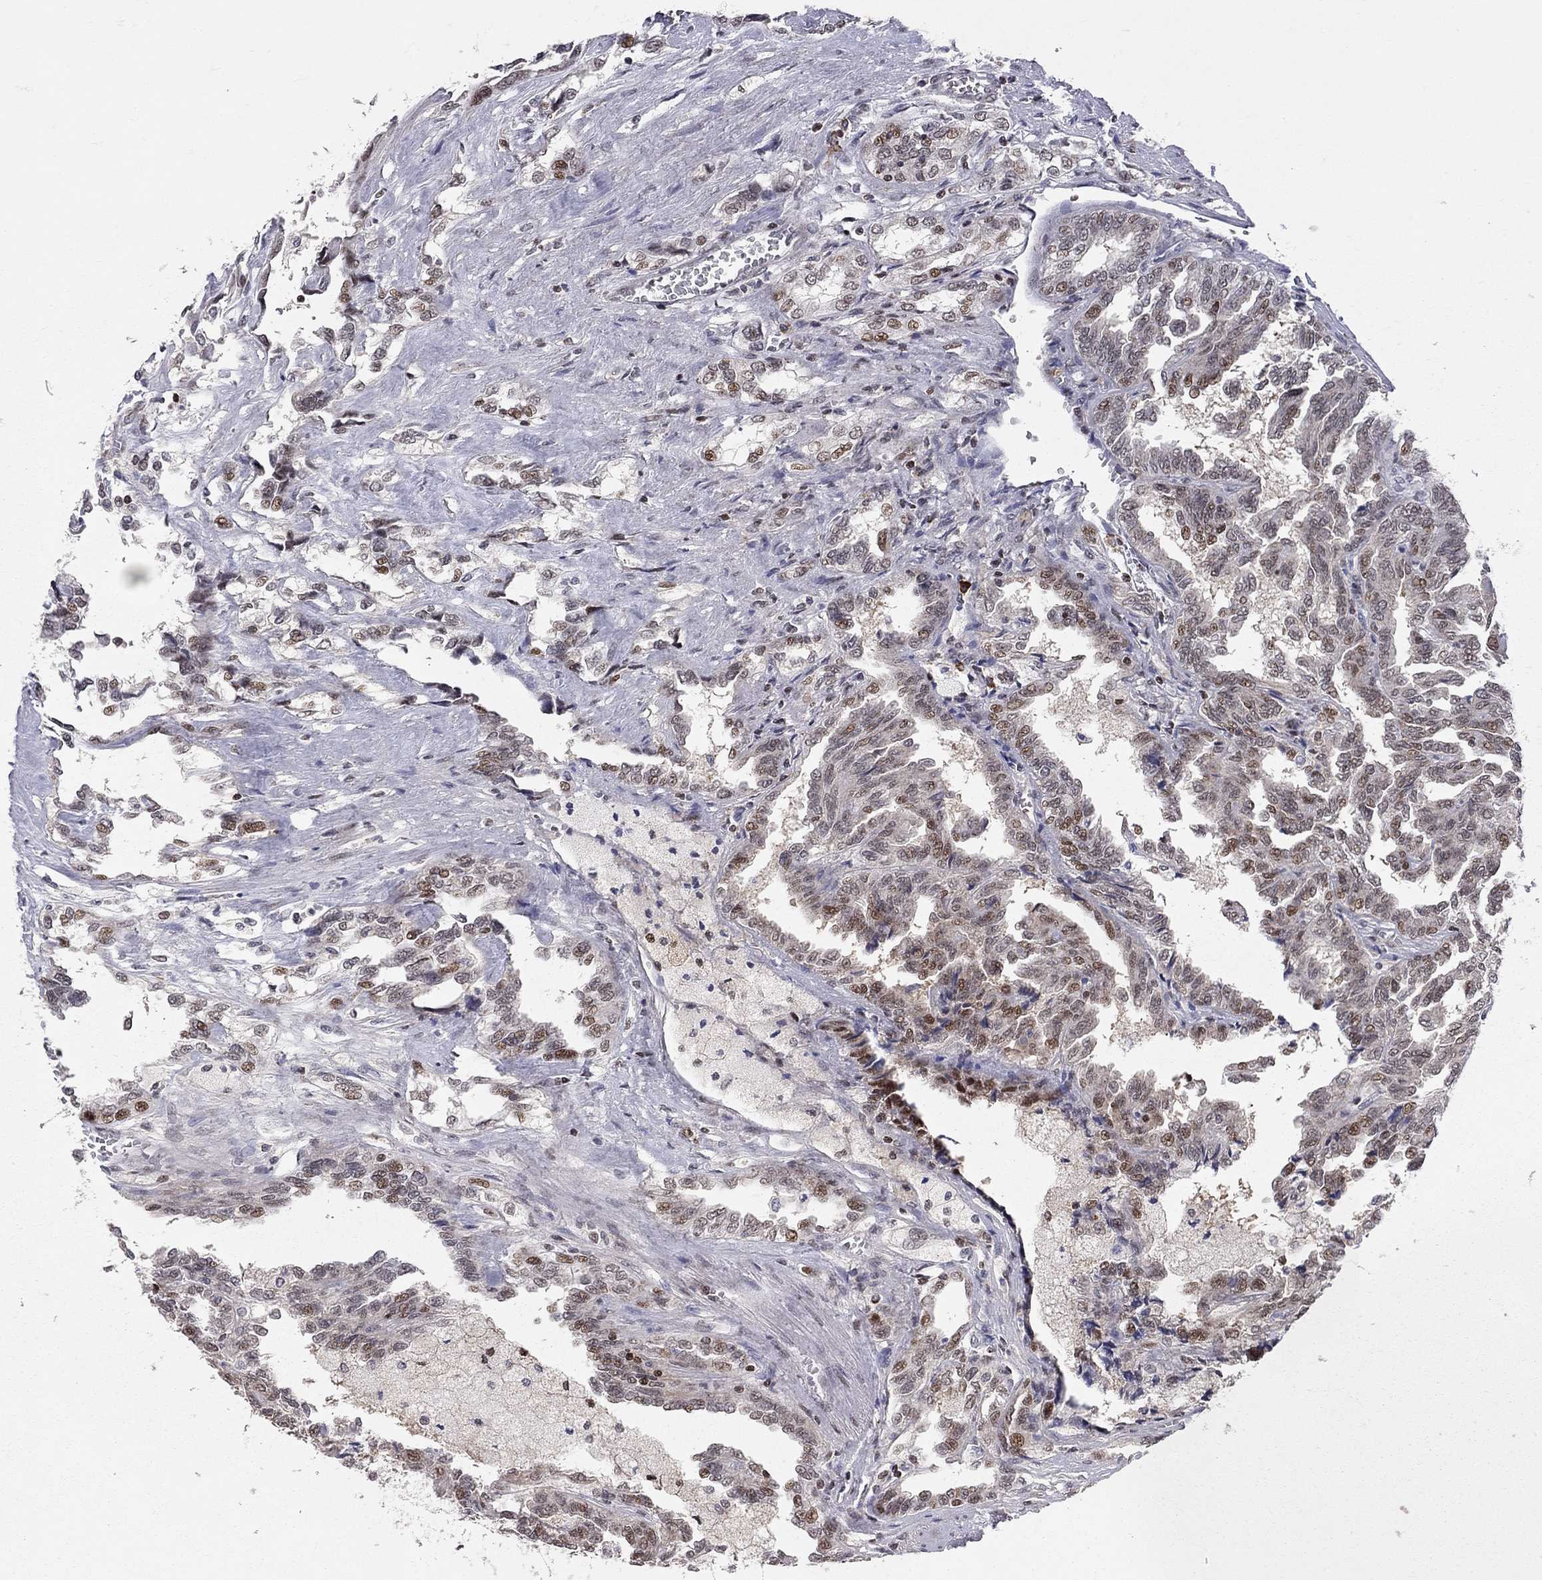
{"staining": {"intensity": "moderate", "quantity": "<25%", "location": "nuclear"}, "tissue": "renal cancer", "cell_type": "Tumor cells", "image_type": "cancer", "snomed": [{"axis": "morphology", "description": "Adenocarcinoma, NOS"}, {"axis": "topography", "description": "Kidney"}], "caption": "Human adenocarcinoma (renal) stained with a protein marker reveals moderate staining in tumor cells.", "gene": "HDAC3", "patient": {"sex": "male", "age": 79}}